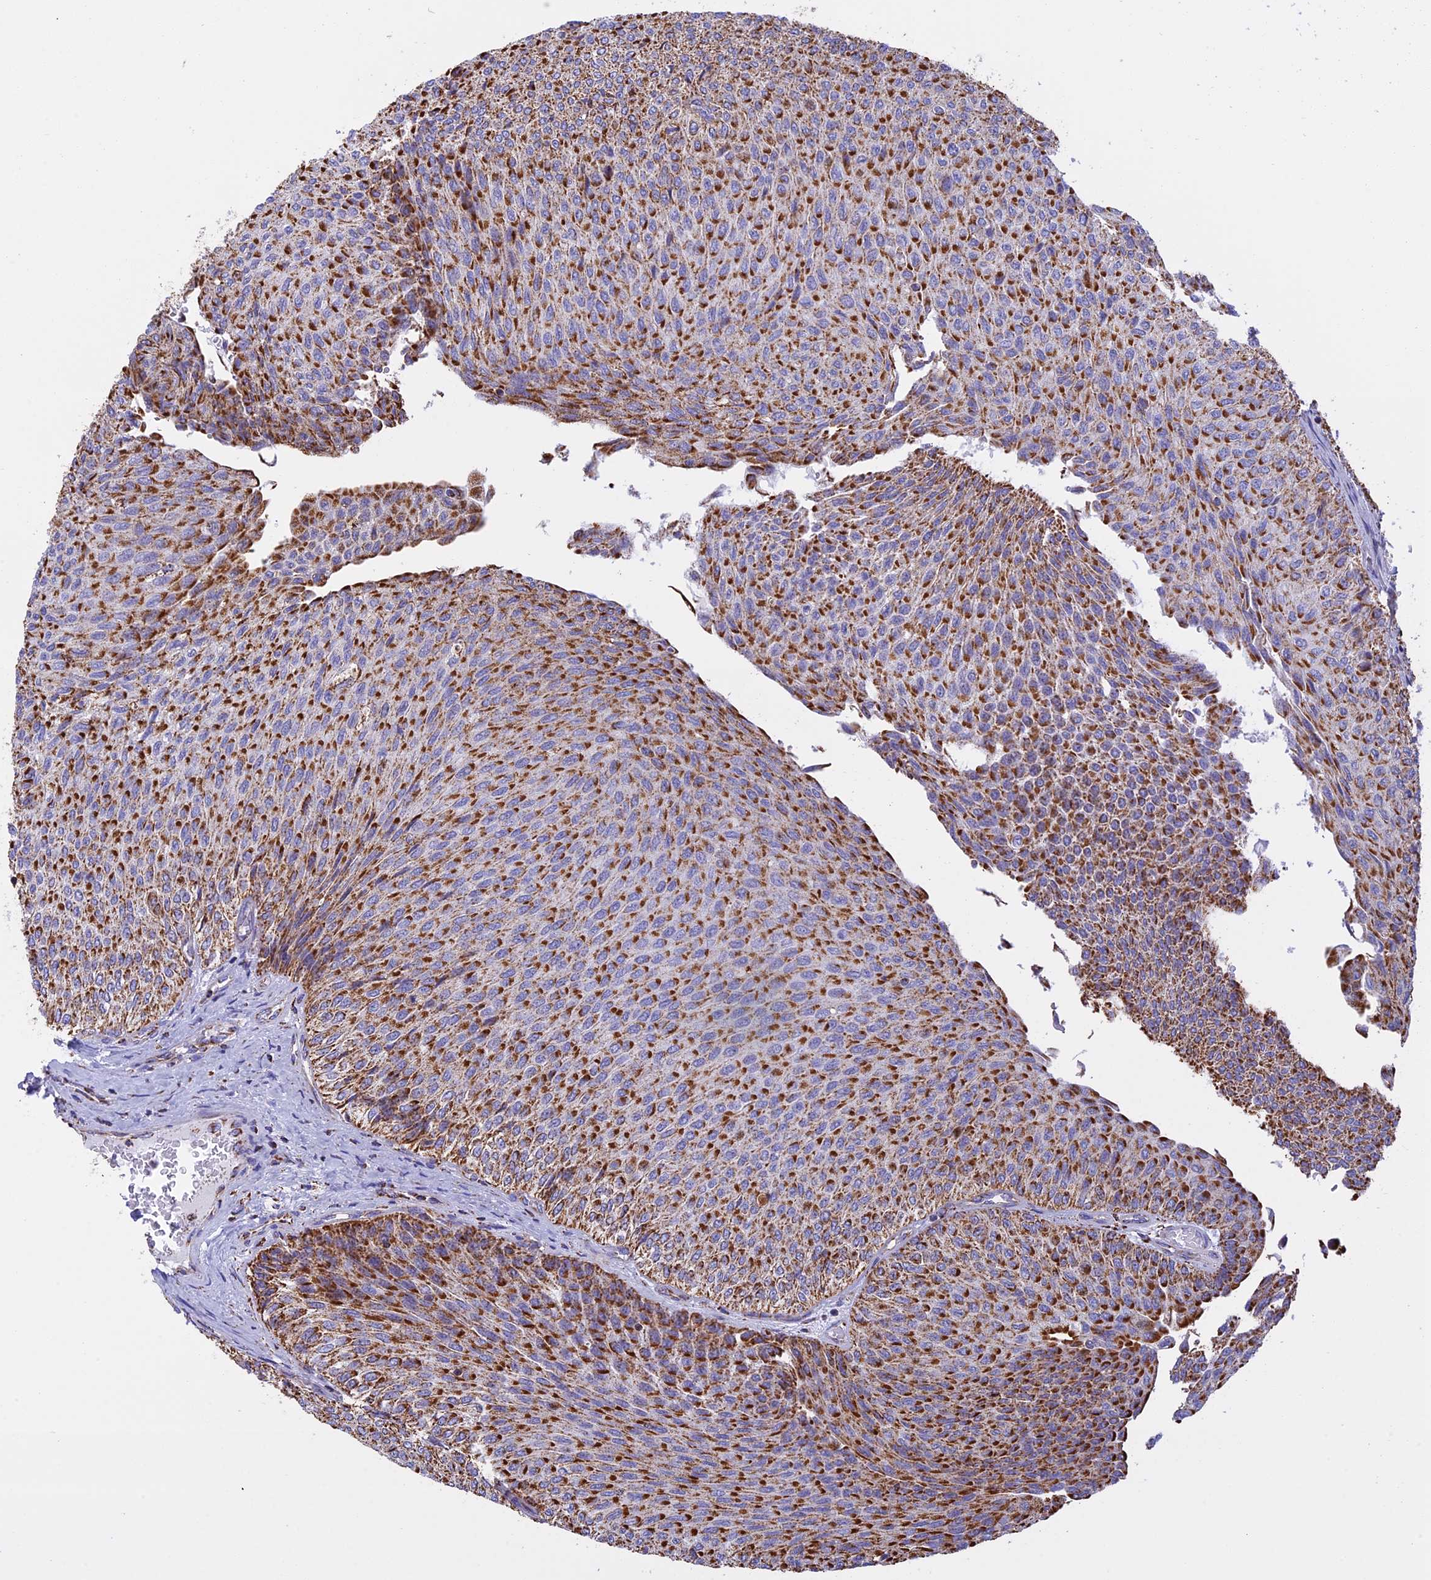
{"staining": {"intensity": "moderate", "quantity": ">75%", "location": "cytoplasmic/membranous"}, "tissue": "urothelial cancer", "cell_type": "Tumor cells", "image_type": "cancer", "snomed": [{"axis": "morphology", "description": "Urothelial carcinoma, Low grade"}, {"axis": "topography", "description": "Urinary bladder"}], "caption": "Low-grade urothelial carcinoma stained for a protein (brown) displays moderate cytoplasmic/membranous positive expression in approximately >75% of tumor cells.", "gene": "KCNG1", "patient": {"sex": "male", "age": 78}}